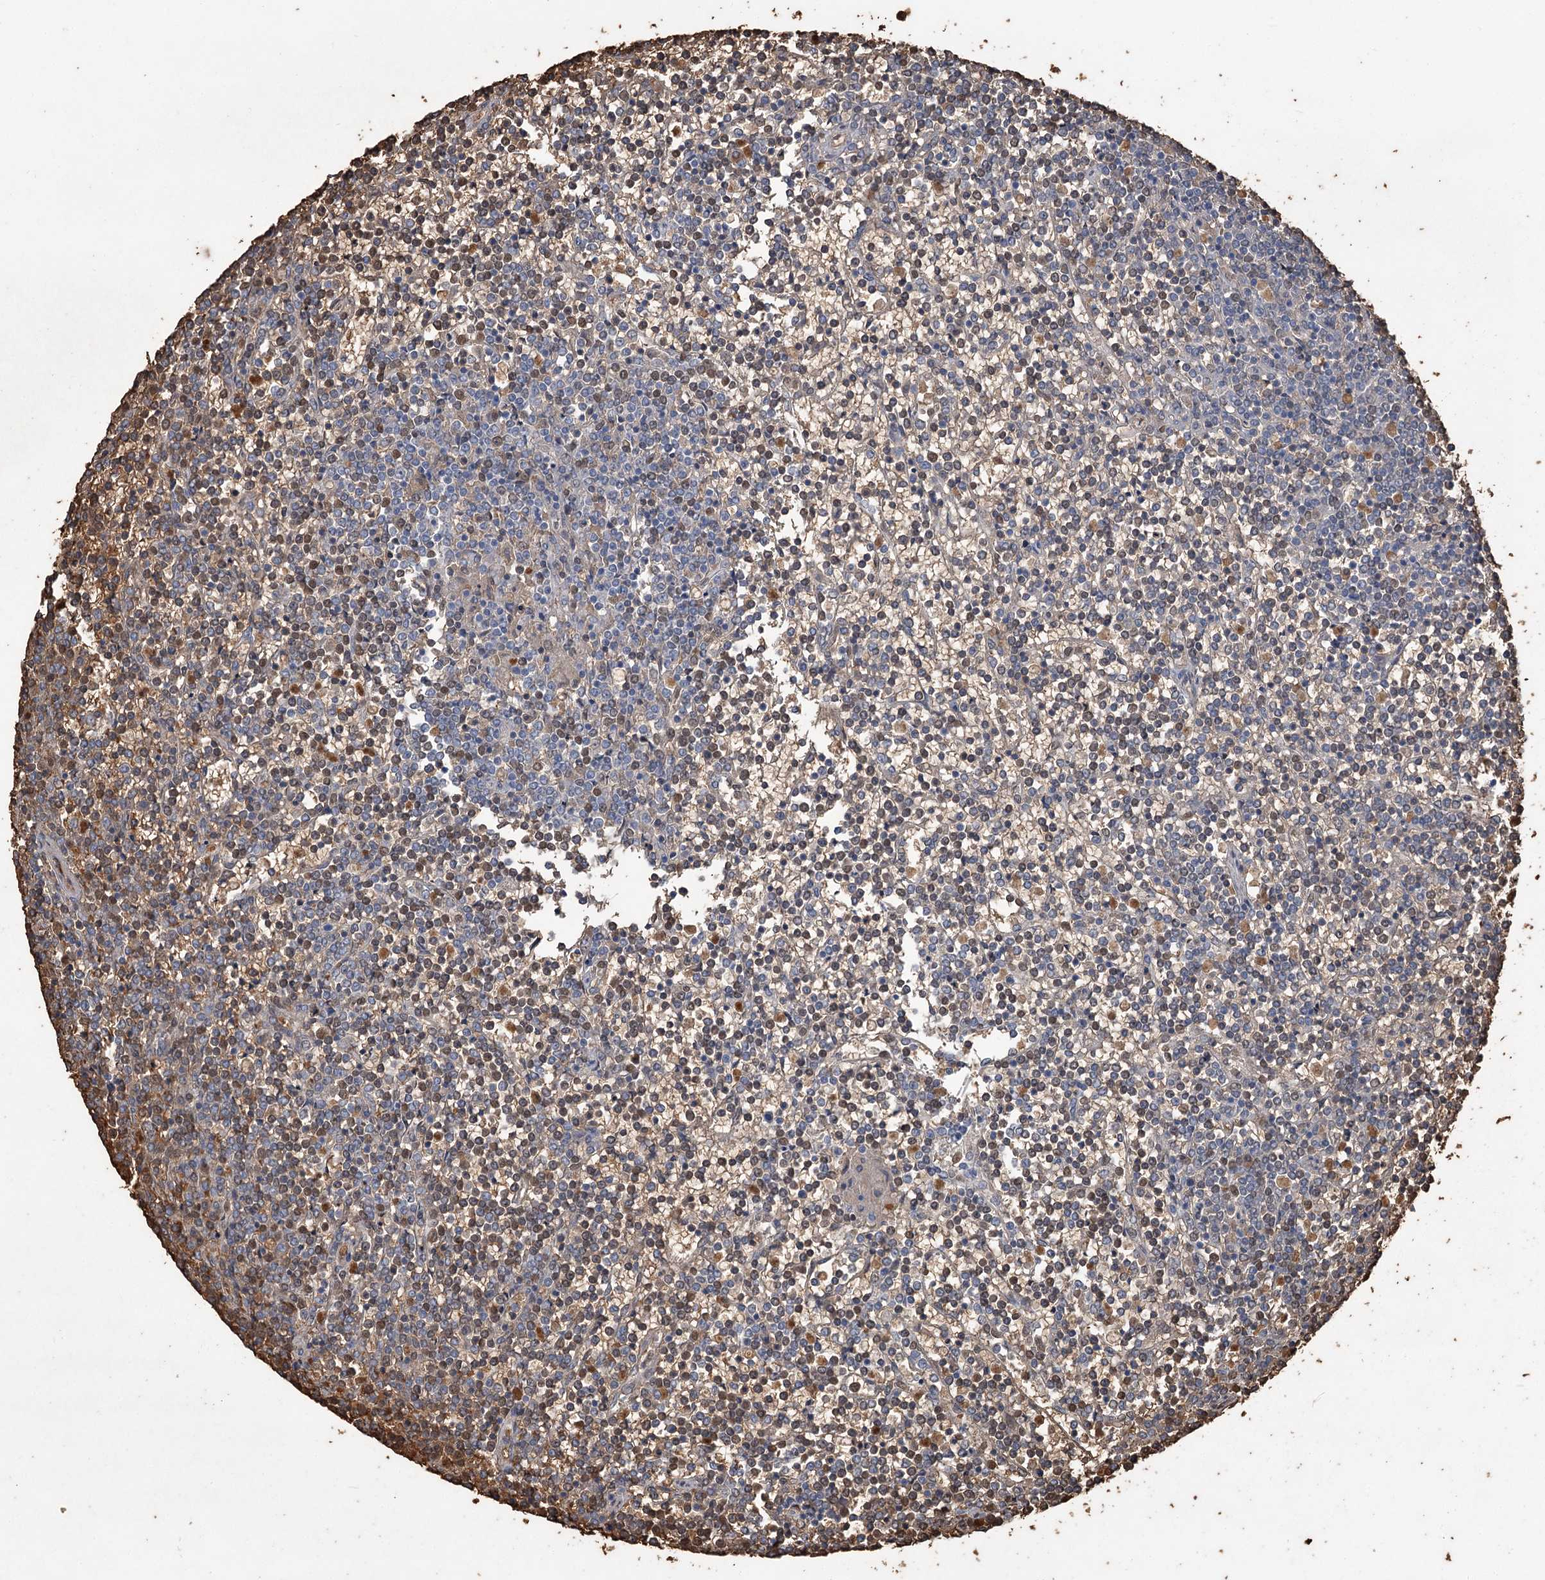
{"staining": {"intensity": "weak", "quantity": "<25%", "location": "nuclear"}, "tissue": "lymphoma", "cell_type": "Tumor cells", "image_type": "cancer", "snomed": [{"axis": "morphology", "description": "Malignant lymphoma, non-Hodgkin's type, Low grade"}, {"axis": "topography", "description": "Spleen"}], "caption": "This is a photomicrograph of immunohistochemistry (IHC) staining of lymphoma, which shows no positivity in tumor cells.", "gene": "HBA1", "patient": {"sex": "female", "age": 19}}